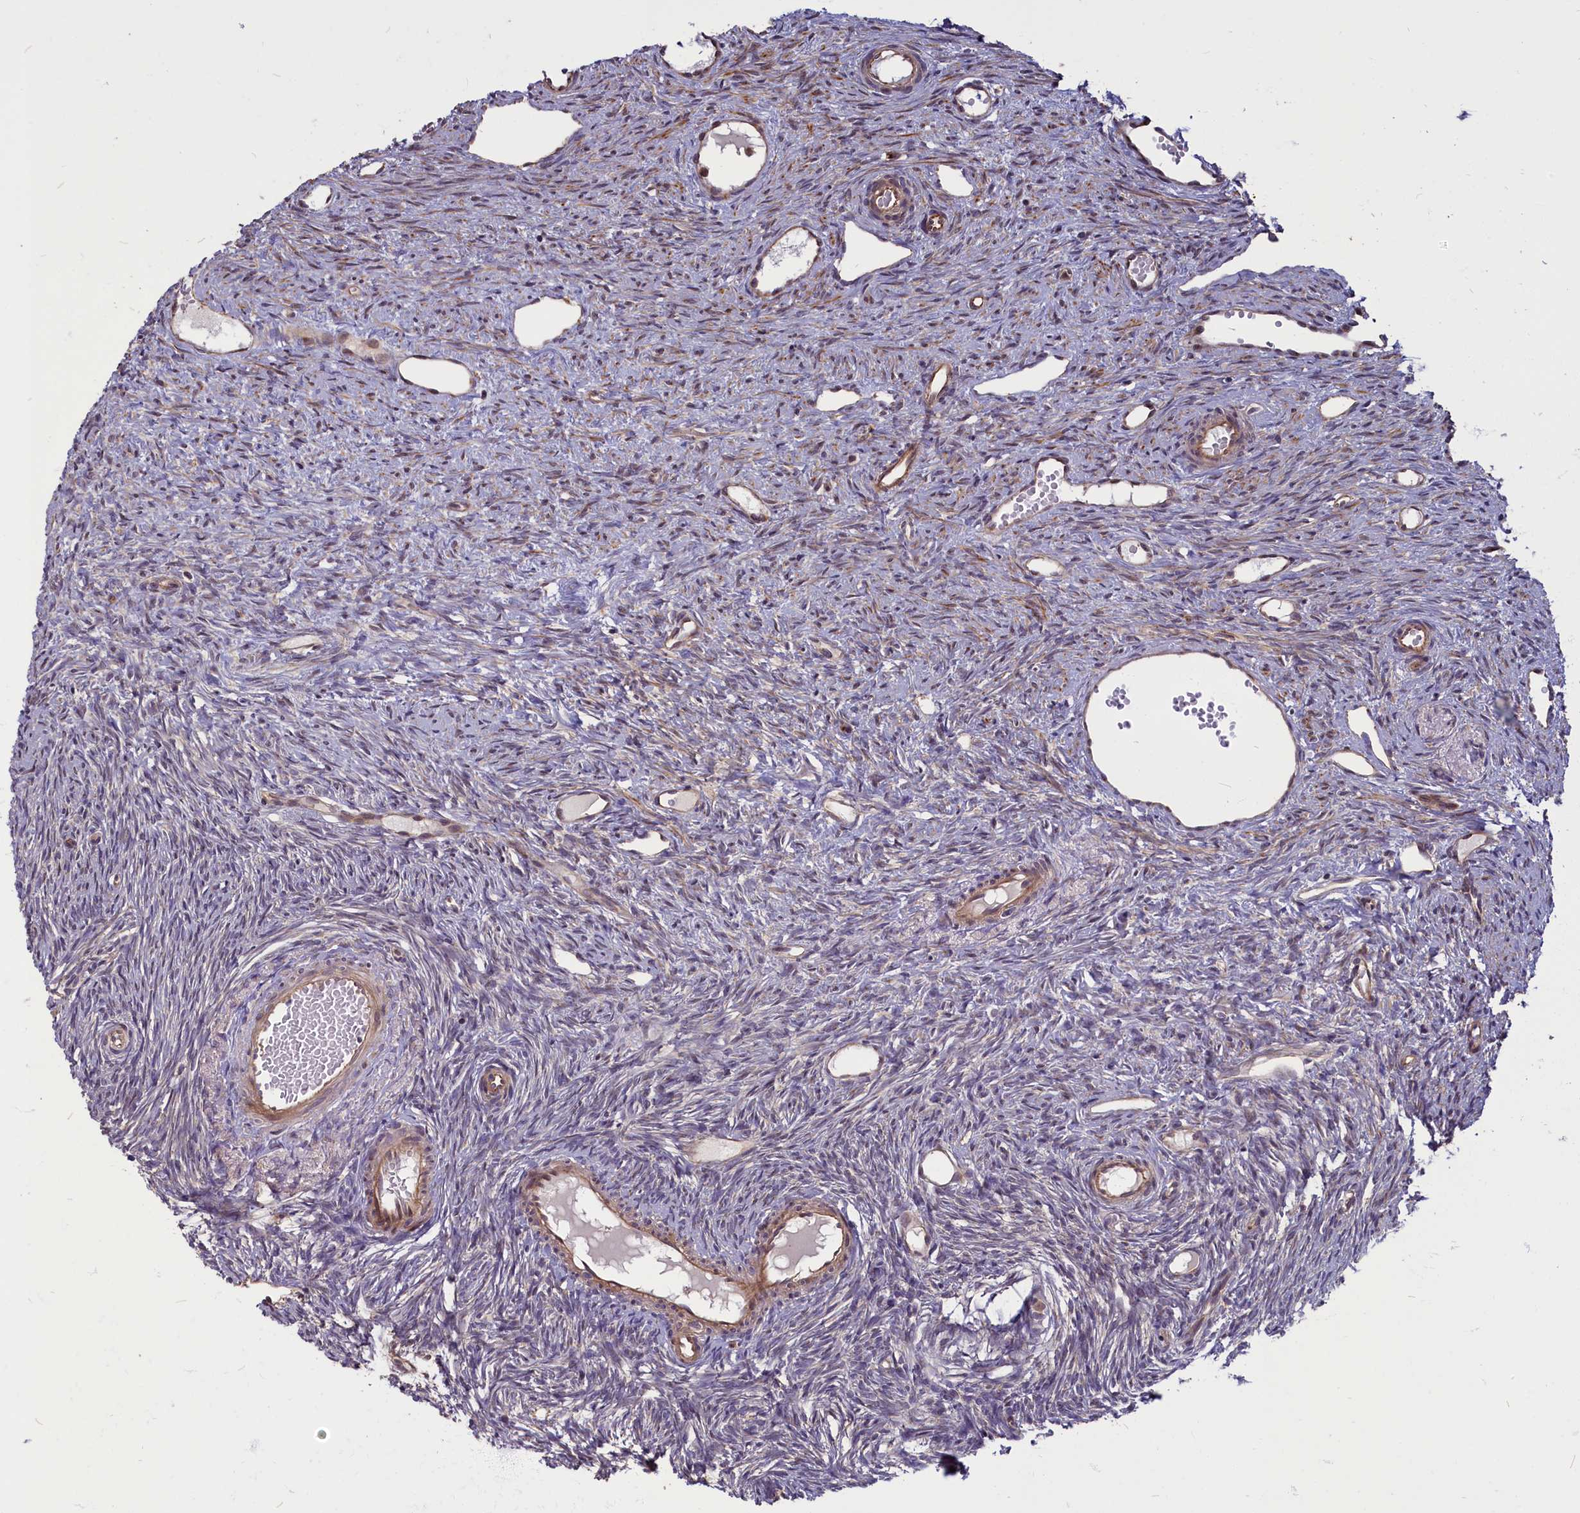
{"staining": {"intensity": "strong", "quantity": ">75%", "location": "cytoplasmic/membranous"}, "tissue": "ovary", "cell_type": "Follicle cells", "image_type": "normal", "snomed": [{"axis": "morphology", "description": "Normal tissue, NOS"}, {"axis": "topography", "description": "Ovary"}], "caption": "An IHC micrograph of unremarkable tissue is shown. Protein staining in brown highlights strong cytoplasmic/membranous positivity in ovary within follicle cells. The protein is shown in brown color, while the nuclei are stained blue.", "gene": "ENSG00000274944", "patient": {"sex": "female", "age": 51}}